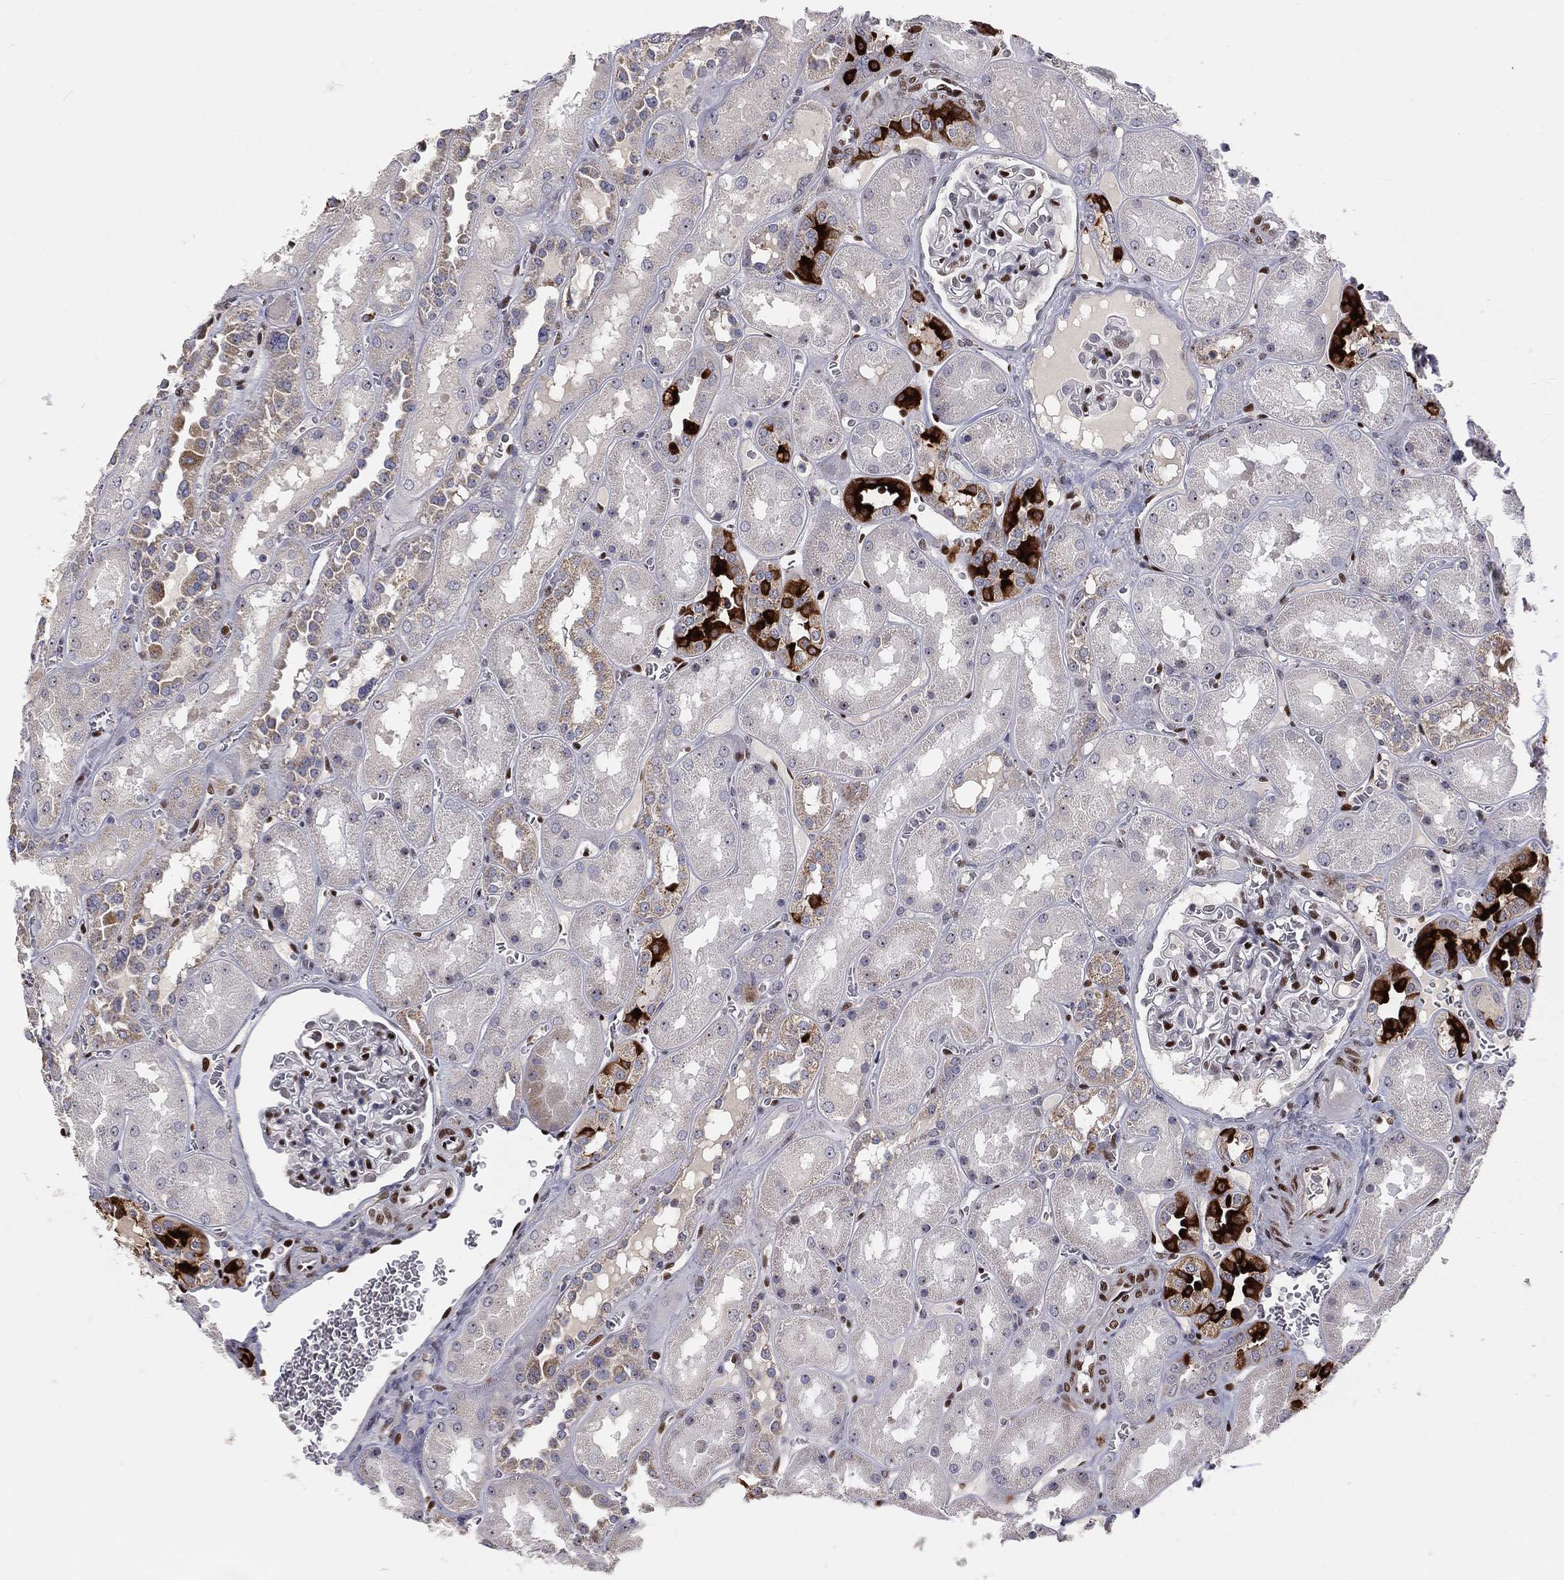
{"staining": {"intensity": "strong", "quantity": "25%-75%", "location": "nuclear"}, "tissue": "kidney", "cell_type": "Cells in glomeruli", "image_type": "normal", "snomed": [{"axis": "morphology", "description": "Normal tissue, NOS"}, {"axis": "topography", "description": "Kidney"}], "caption": "Immunohistochemistry (DAB) staining of unremarkable kidney reveals strong nuclear protein staining in about 25%-75% of cells in glomeruli.", "gene": "ZEB1", "patient": {"sex": "male", "age": 73}}